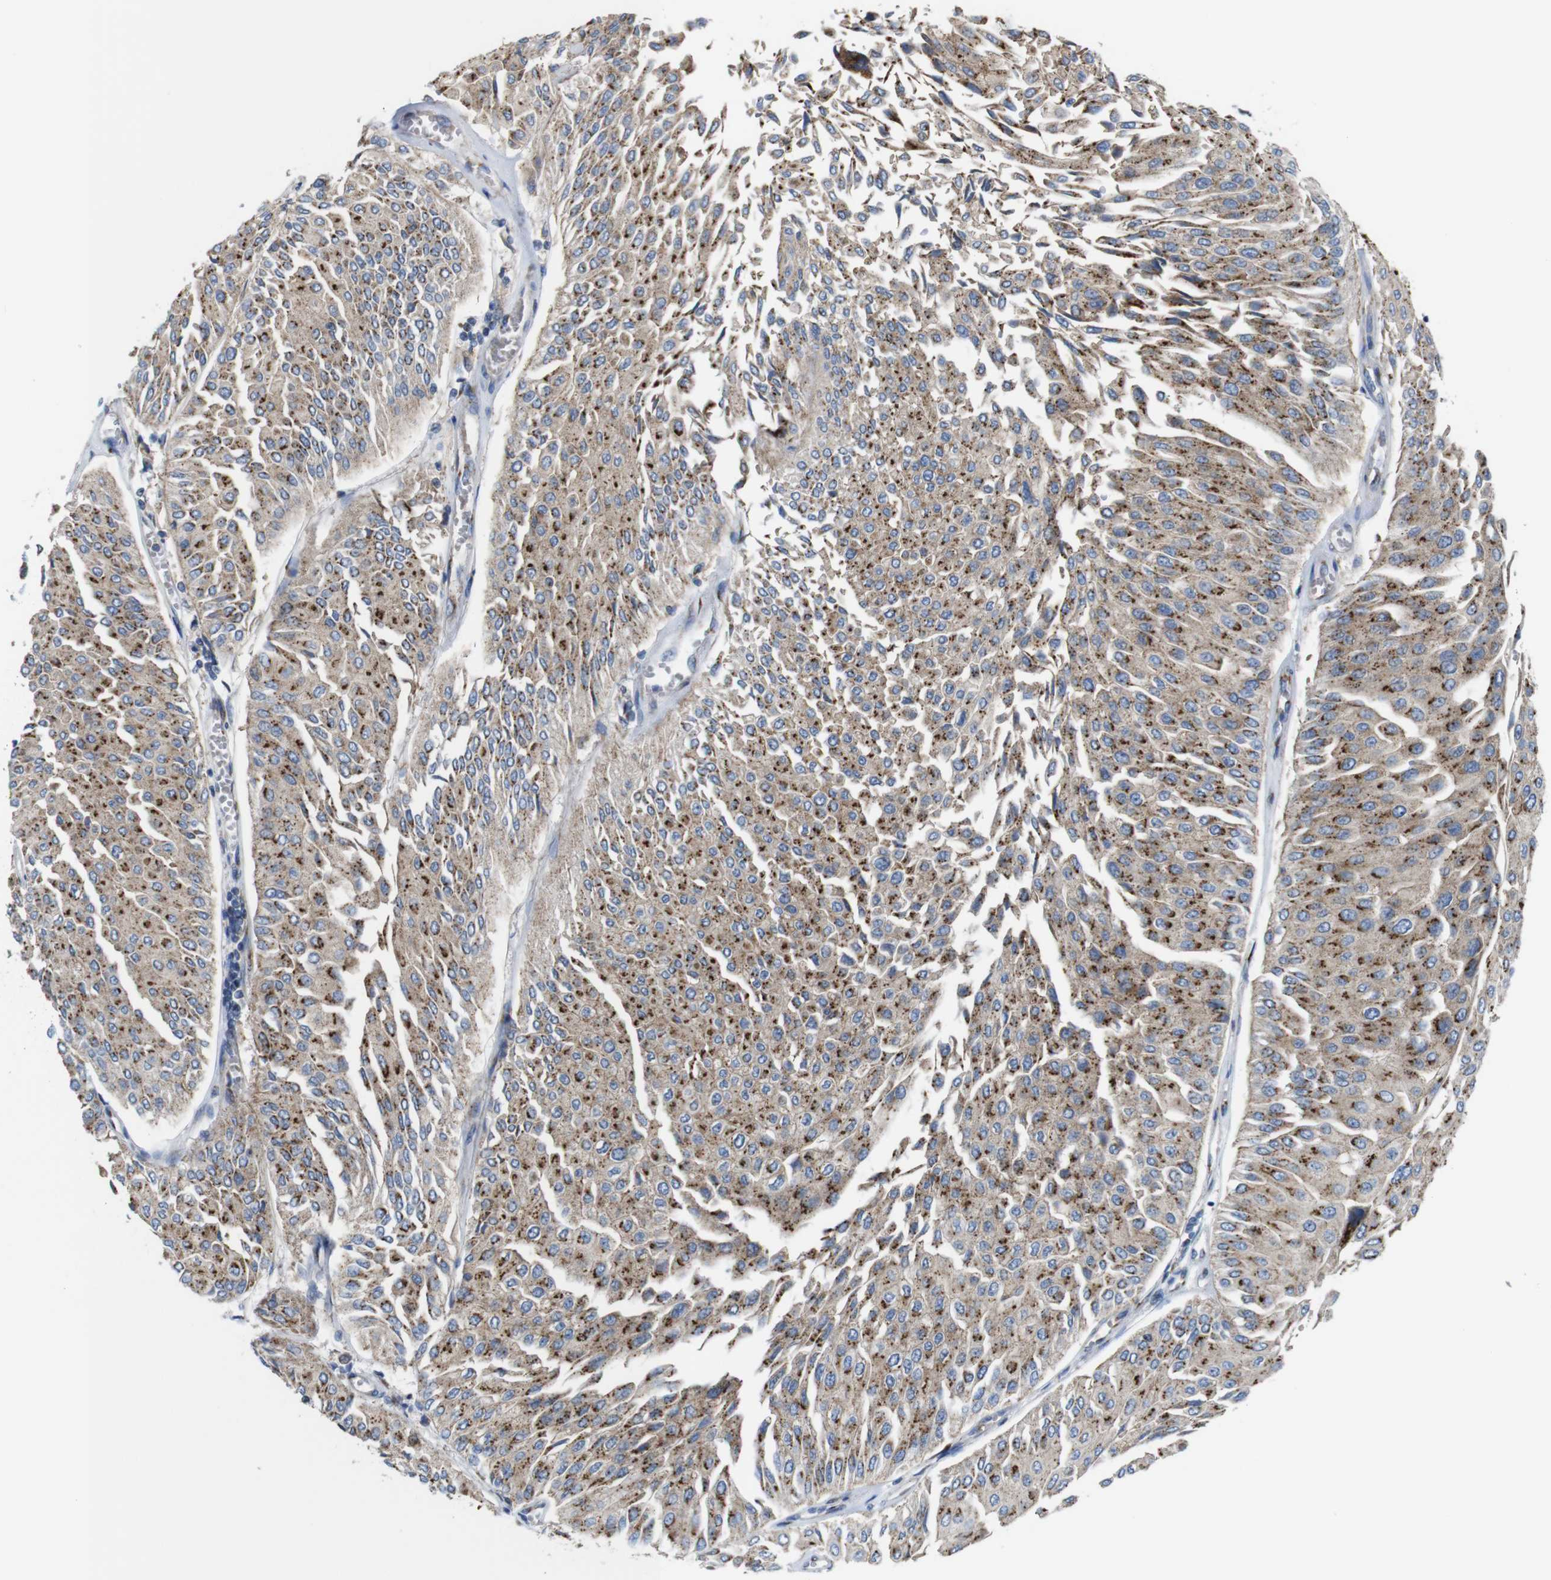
{"staining": {"intensity": "moderate", "quantity": ">75%", "location": "cytoplasmic/membranous"}, "tissue": "urothelial cancer", "cell_type": "Tumor cells", "image_type": "cancer", "snomed": [{"axis": "morphology", "description": "Urothelial carcinoma, Low grade"}, {"axis": "topography", "description": "Urinary bladder"}], "caption": "An immunohistochemistry histopathology image of neoplastic tissue is shown. Protein staining in brown labels moderate cytoplasmic/membranous positivity in low-grade urothelial carcinoma within tumor cells.", "gene": "EFCAB14", "patient": {"sex": "male", "age": 67}}